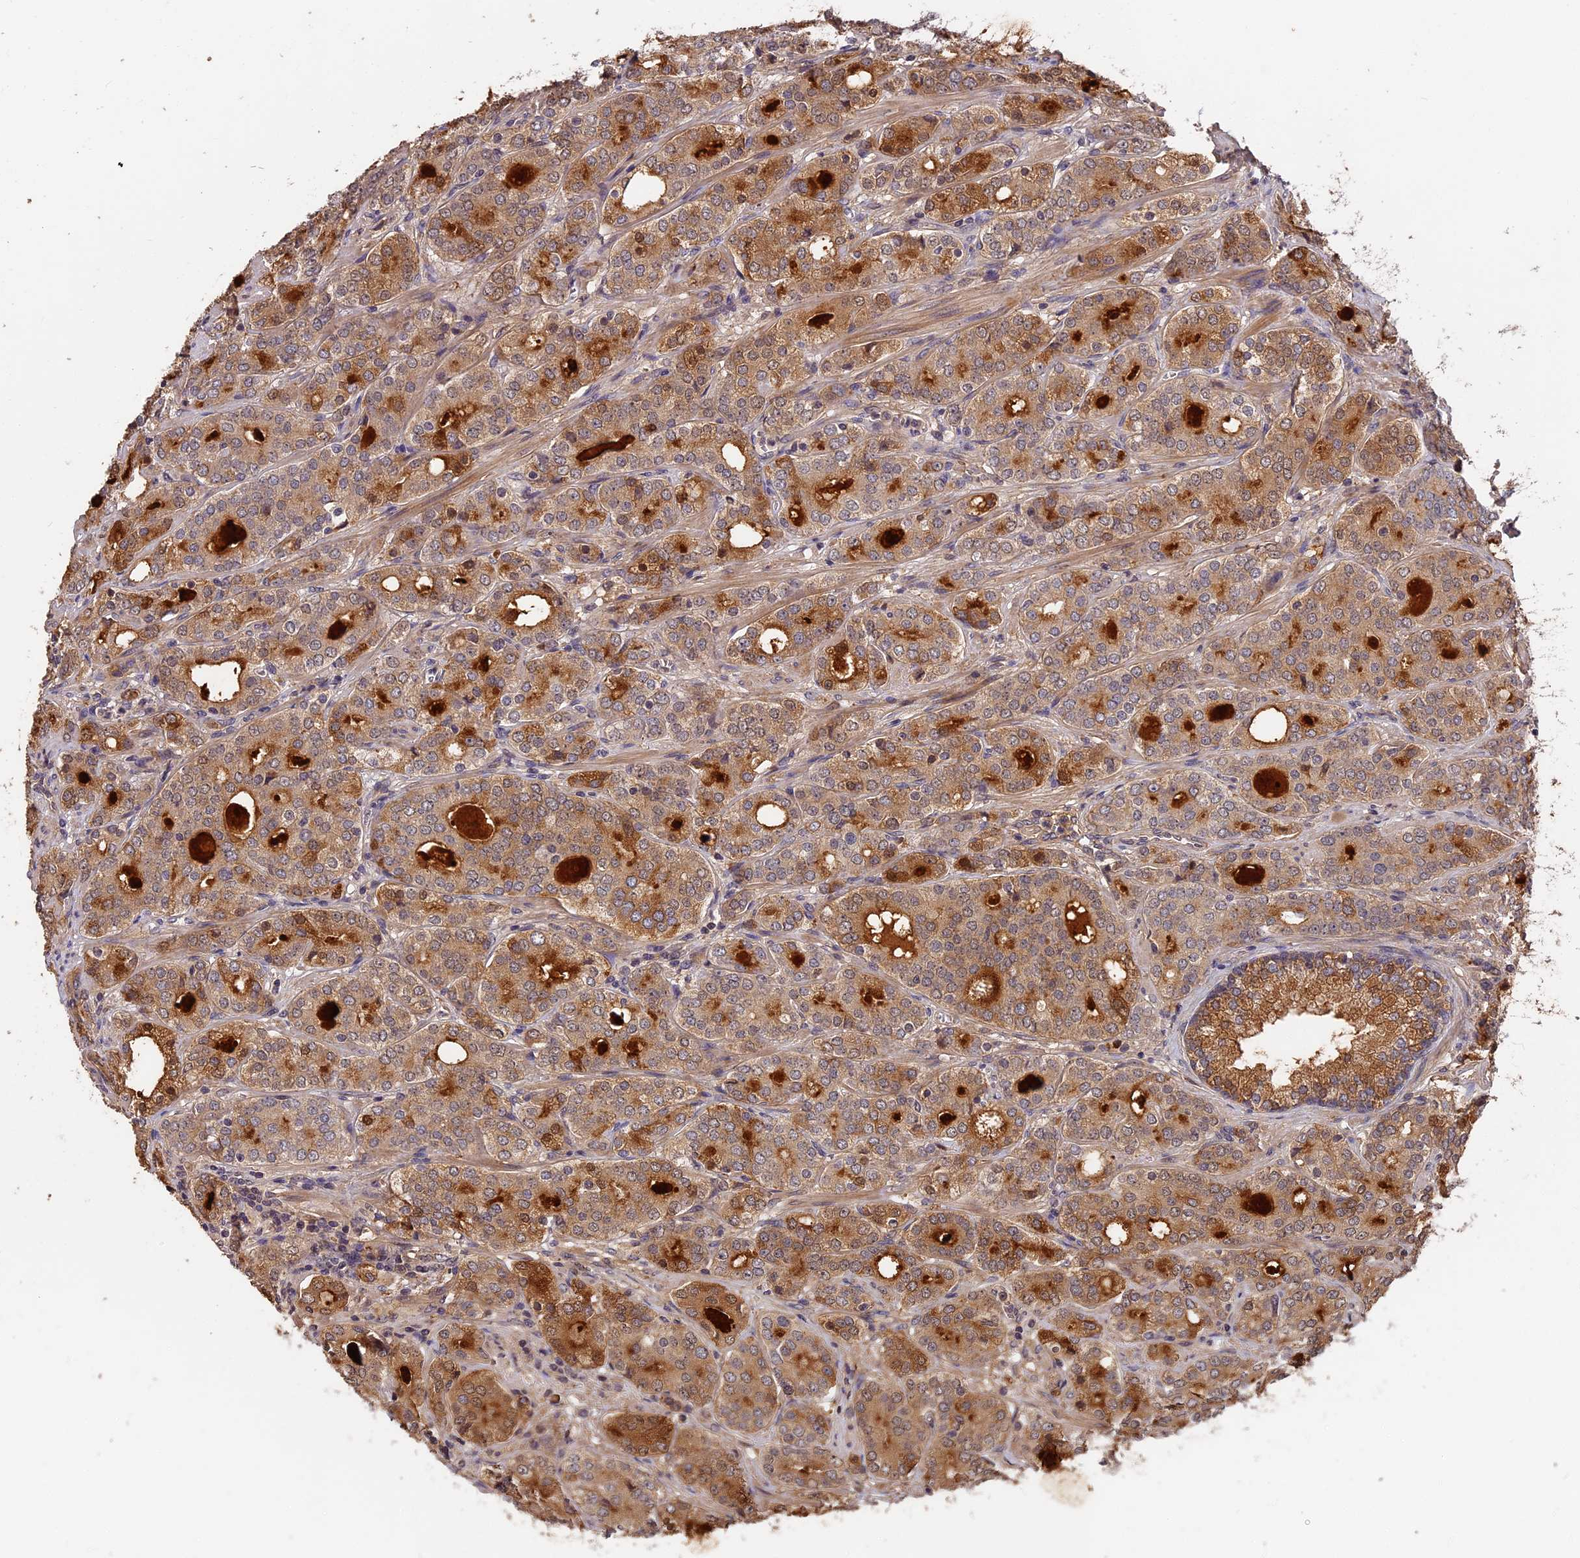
{"staining": {"intensity": "moderate", "quantity": ">75%", "location": "cytoplasmic/membranous"}, "tissue": "prostate cancer", "cell_type": "Tumor cells", "image_type": "cancer", "snomed": [{"axis": "morphology", "description": "Adenocarcinoma, High grade"}, {"axis": "topography", "description": "Prostate"}], "caption": "Tumor cells display medium levels of moderate cytoplasmic/membranous staining in approximately >75% of cells in adenocarcinoma (high-grade) (prostate).", "gene": "ITIH1", "patient": {"sex": "male", "age": 64}}